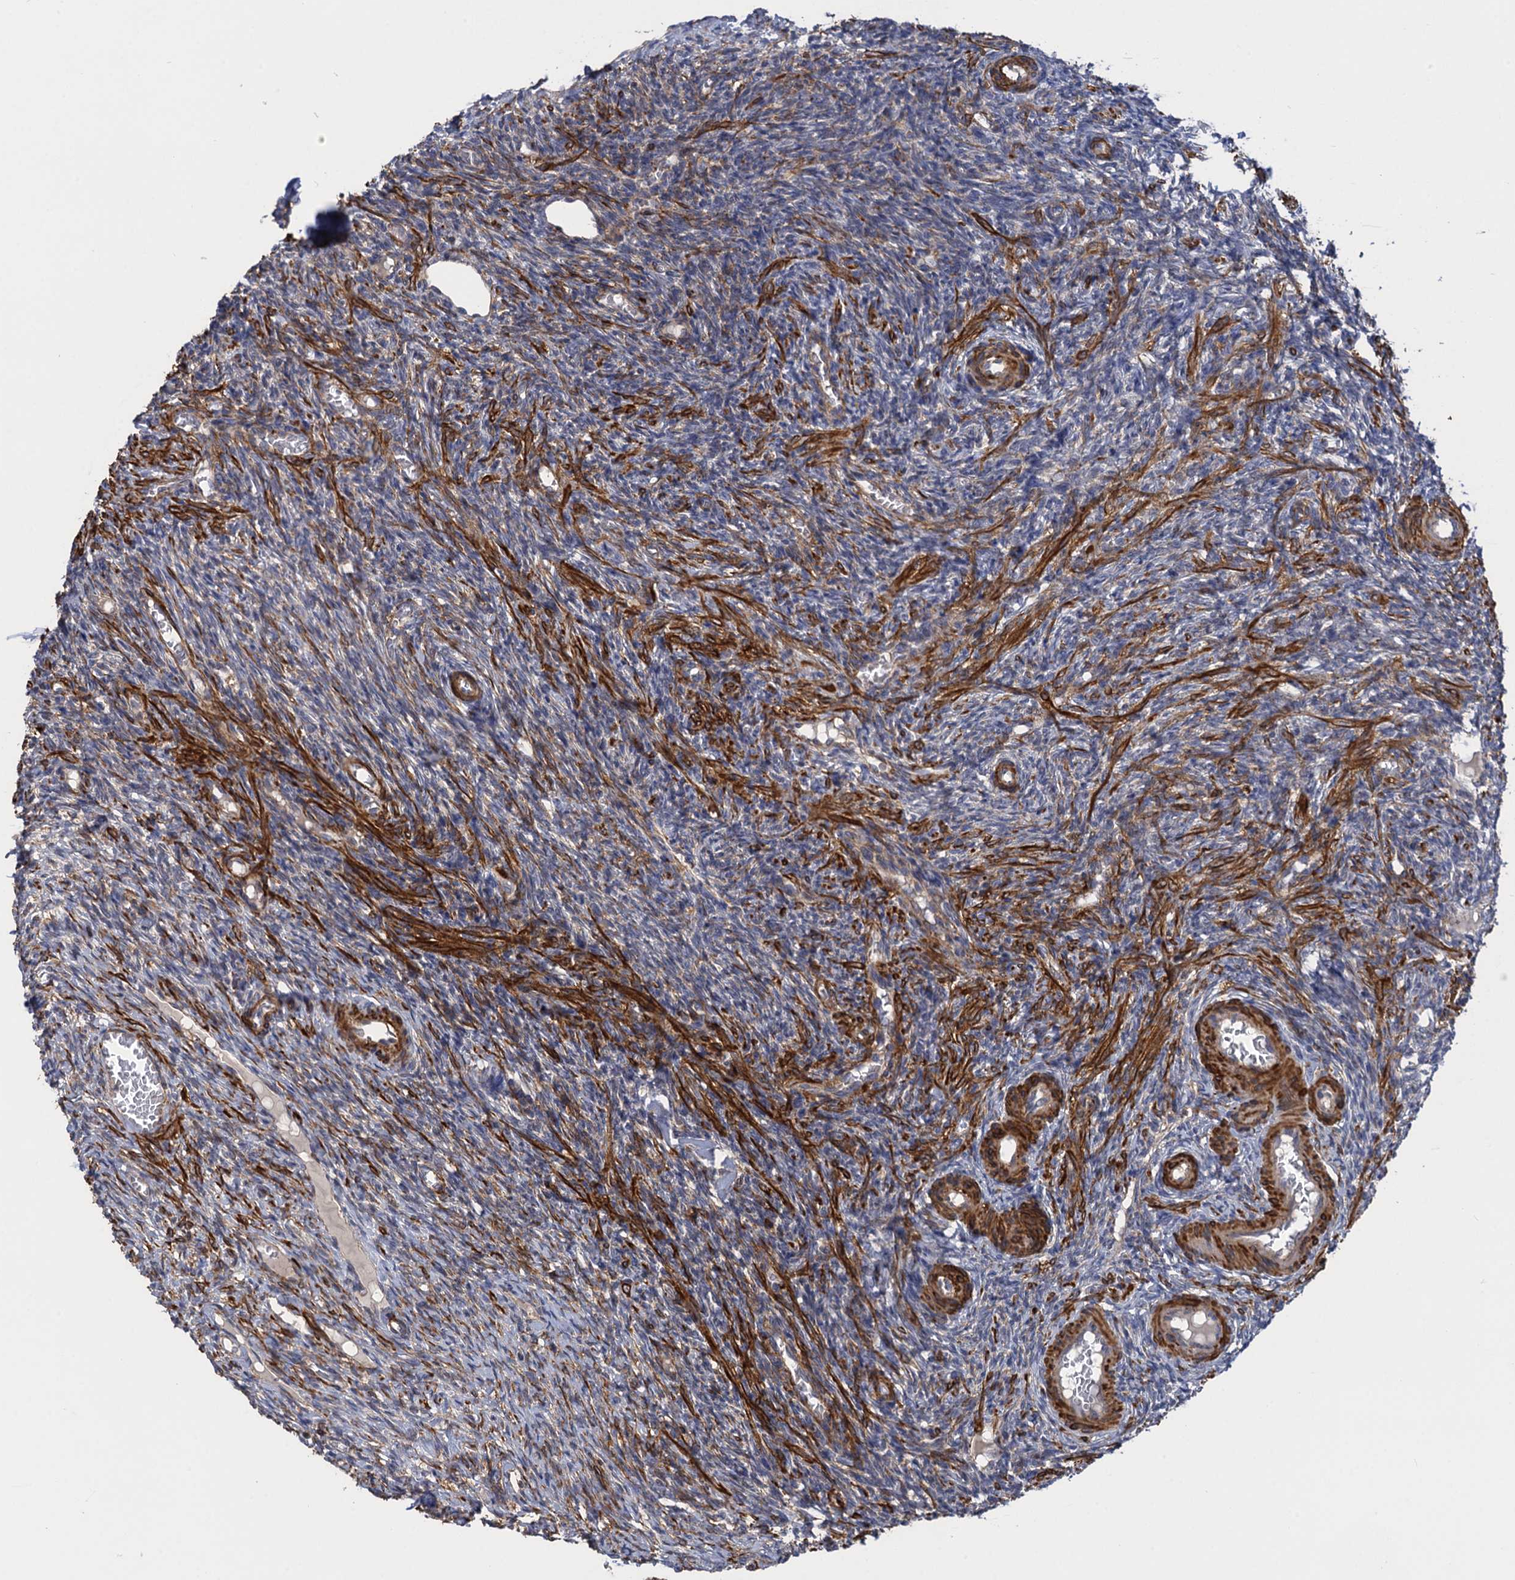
{"staining": {"intensity": "moderate", "quantity": "25%-75%", "location": "cytoplasmic/membranous"}, "tissue": "ovary", "cell_type": "Ovarian stroma cells", "image_type": "normal", "snomed": [{"axis": "morphology", "description": "Normal tissue, NOS"}, {"axis": "topography", "description": "Ovary"}], "caption": "A high-resolution image shows immunohistochemistry (IHC) staining of normal ovary, which demonstrates moderate cytoplasmic/membranous expression in about 25%-75% of ovarian stroma cells. Nuclei are stained in blue.", "gene": "WDR88", "patient": {"sex": "female", "age": 27}}